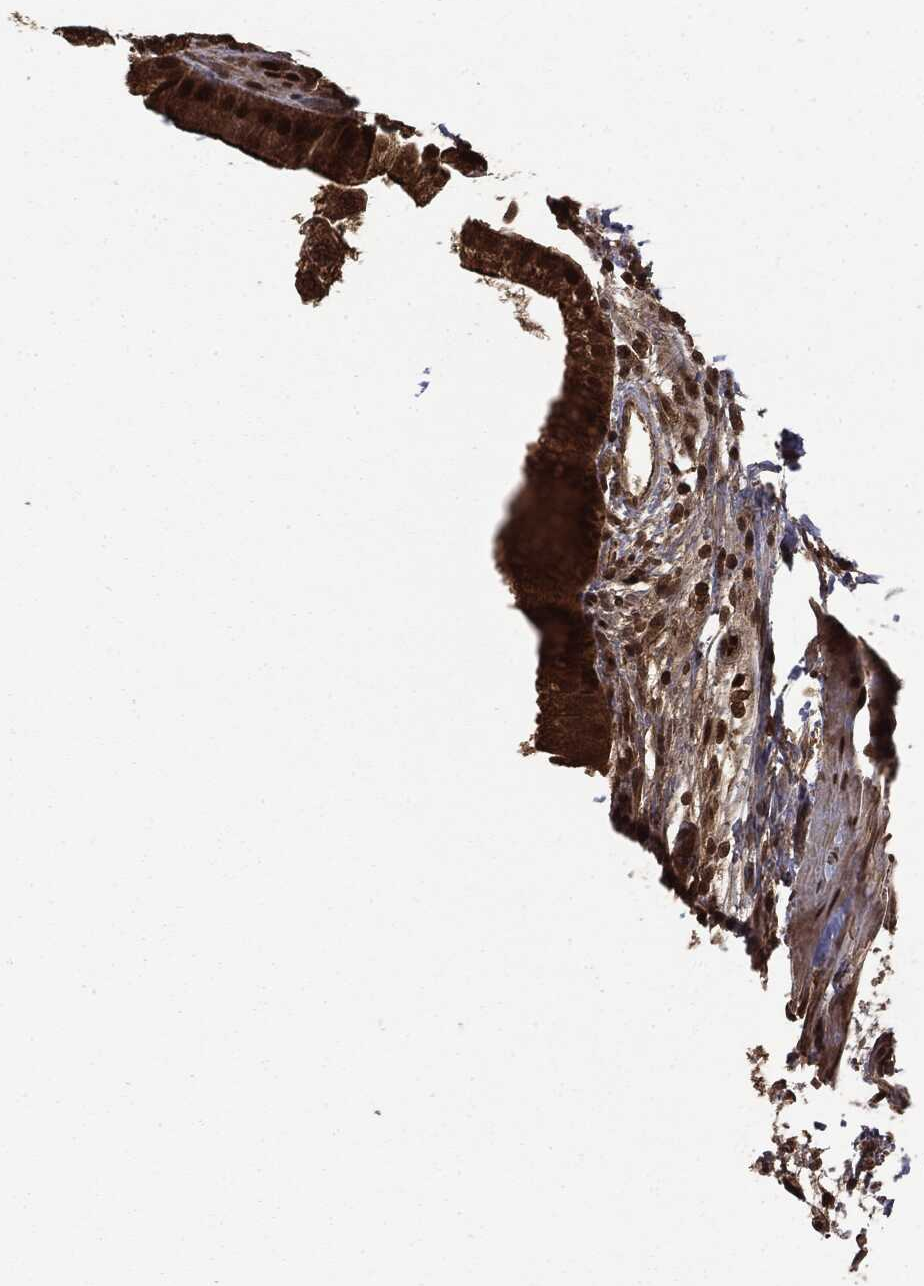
{"staining": {"intensity": "strong", "quantity": ">75%", "location": "cytoplasmic/membranous,nuclear"}, "tissue": "gallbladder", "cell_type": "Glandular cells", "image_type": "normal", "snomed": [{"axis": "morphology", "description": "Normal tissue, NOS"}, {"axis": "topography", "description": "Gallbladder"}], "caption": "Brown immunohistochemical staining in benign gallbladder reveals strong cytoplasmic/membranous,nuclear expression in approximately >75% of glandular cells.", "gene": "CTDP1", "patient": {"sex": "male", "age": 67}}